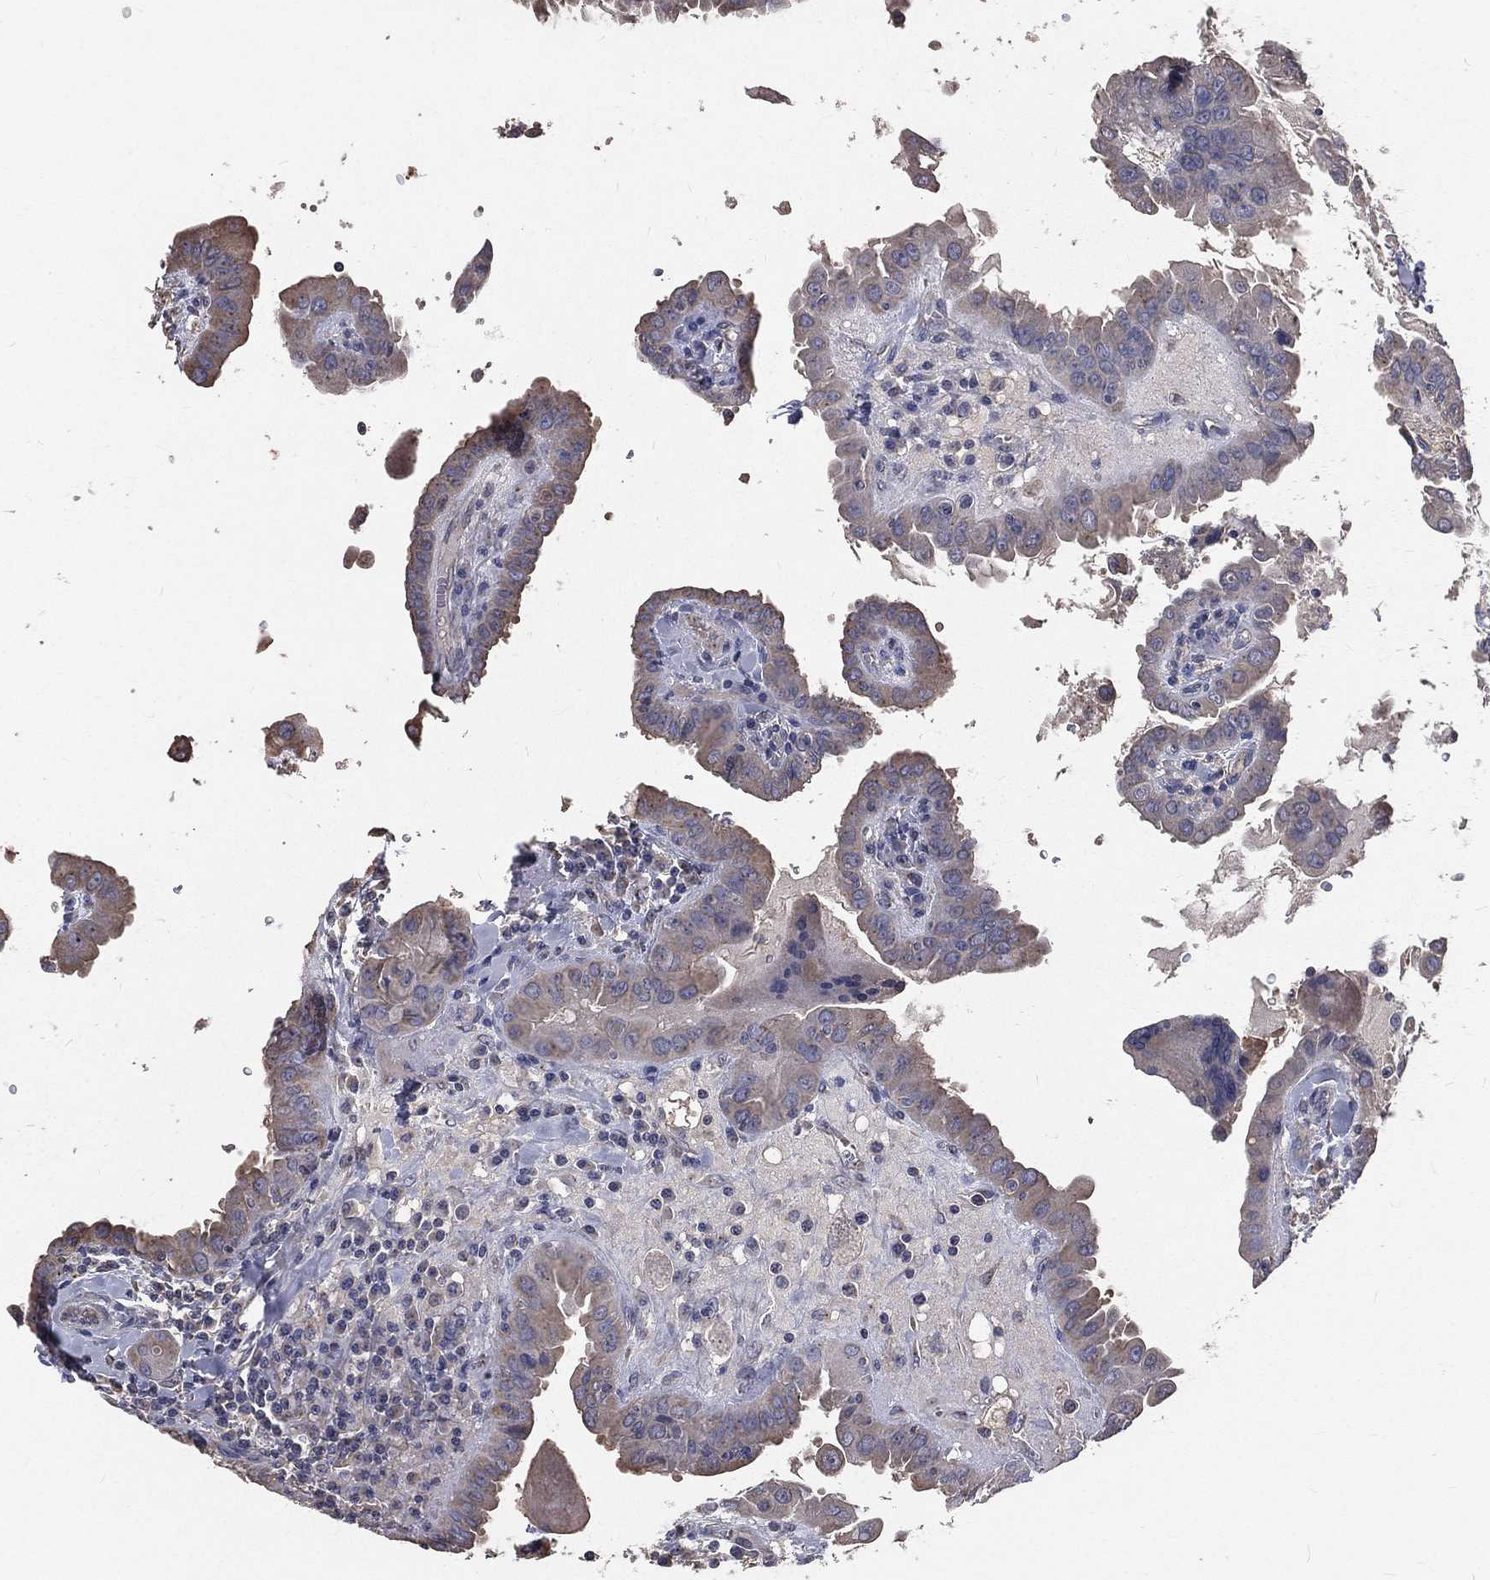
{"staining": {"intensity": "weak", "quantity": "<25%", "location": "cytoplasmic/membranous"}, "tissue": "thyroid cancer", "cell_type": "Tumor cells", "image_type": "cancer", "snomed": [{"axis": "morphology", "description": "Papillary adenocarcinoma, NOS"}, {"axis": "topography", "description": "Thyroid gland"}], "caption": "A high-resolution histopathology image shows IHC staining of thyroid cancer (papillary adenocarcinoma), which reveals no significant expression in tumor cells.", "gene": "CROCC", "patient": {"sex": "female", "age": 37}}